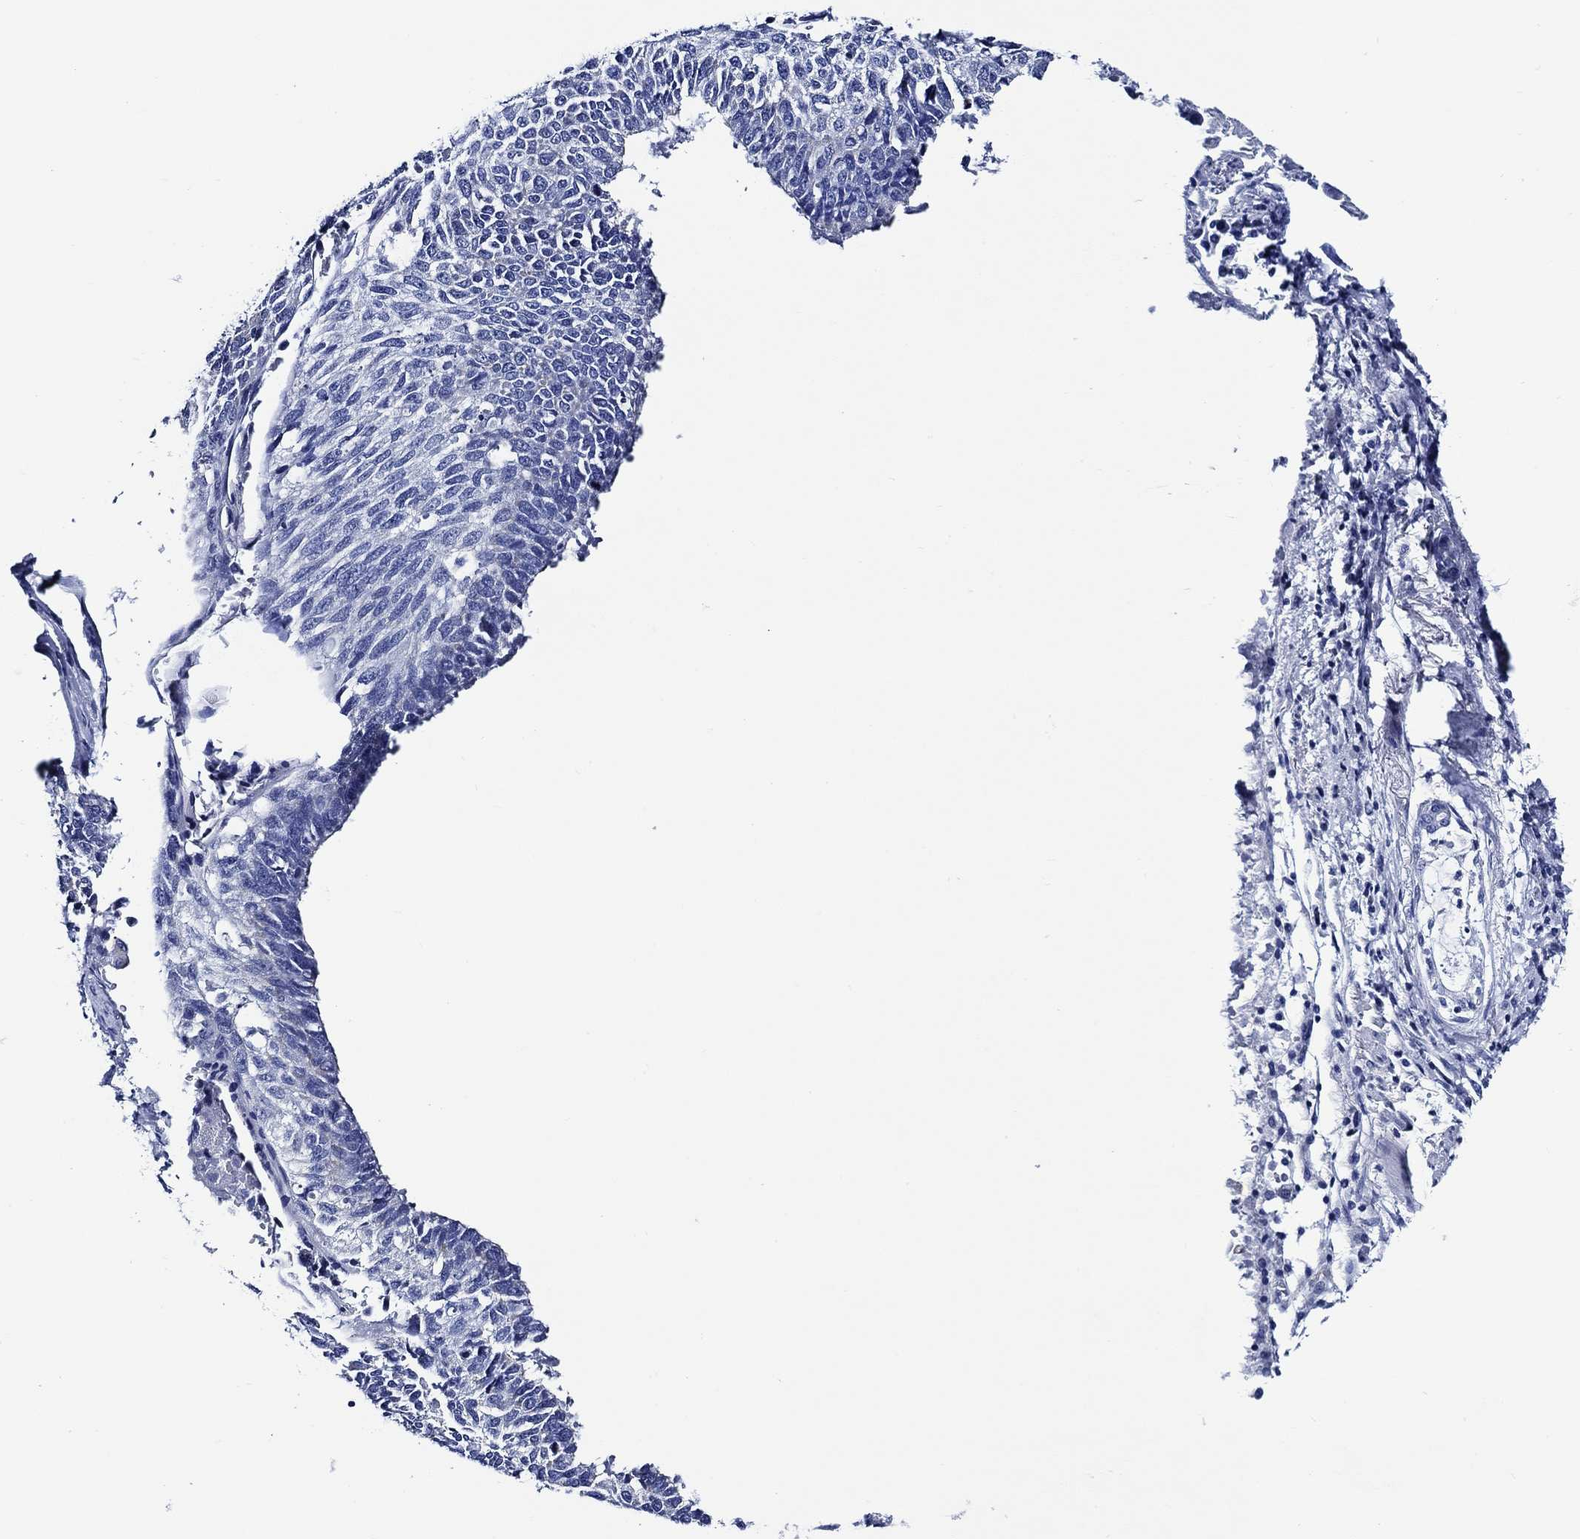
{"staining": {"intensity": "negative", "quantity": "none", "location": "none"}, "tissue": "lung cancer", "cell_type": "Tumor cells", "image_type": "cancer", "snomed": [{"axis": "morphology", "description": "Squamous cell carcinoma, NOS"}, {"axis": "topography", "description": "Lung"}], "caption": "An immunohistochemistry micrograph of lung cancer (squamous cell carcinoma) is shown. There is no staining in tumor cells of lung cancer (squamous cell carcinoma).", "gene": "WDR62", "patient": {"sex": "male", "age": 73}}